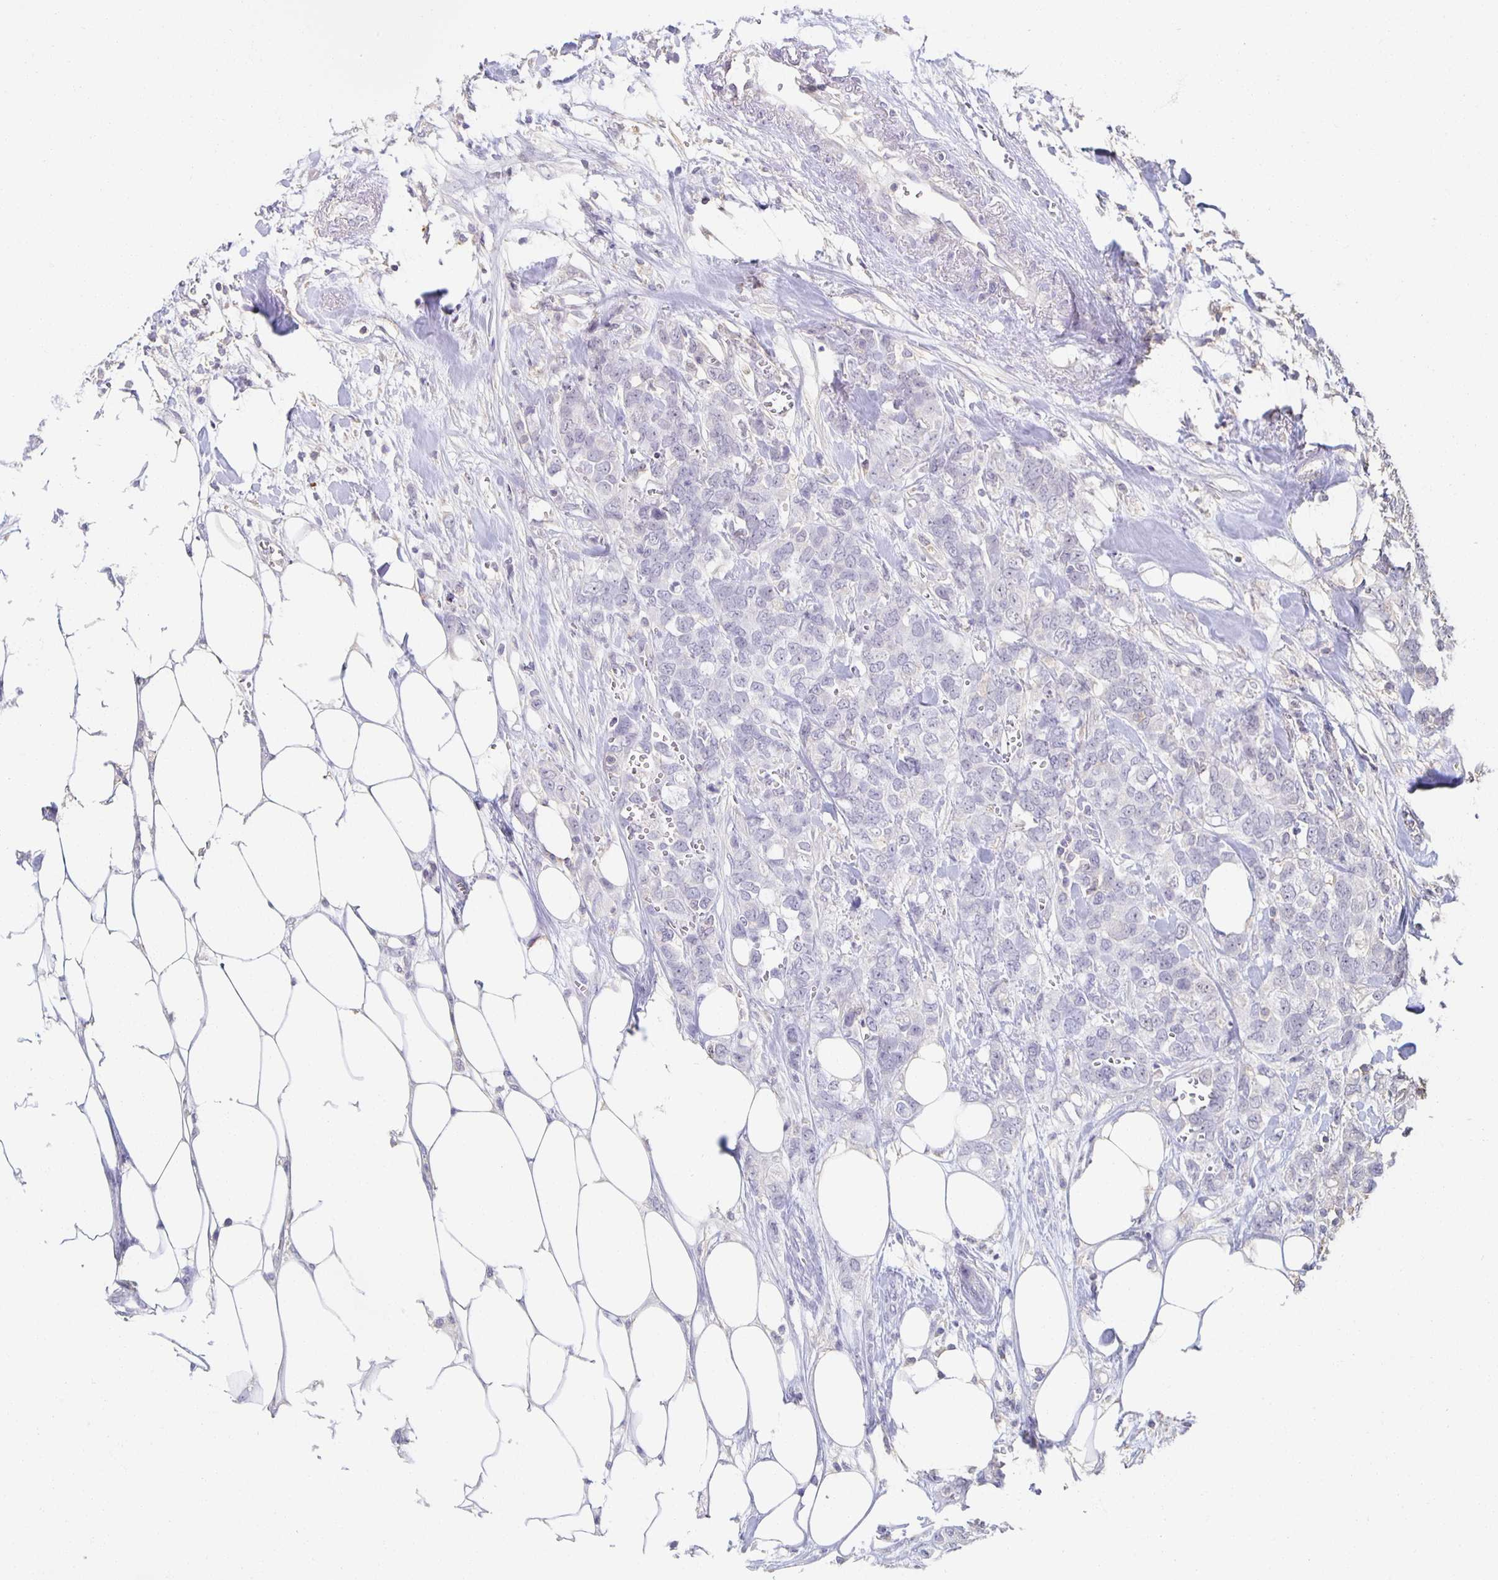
{"staining": {"intensity": "negative", "quantity": "none", "location": "none"}, "tissue": "breast cancer", "cell_type": "Tumor cells", "image_type": "cancer", "snomed": [{"axis": "morphology", "description": "Lobular carcinoma"}, {"axis": "topography", "description": "Breast"}], "caption": "Breast lobular carcinoma was stained to show a protein in brown. There is no significant positivity in tumor cells.", "gene": "ZNF692", "patient": {"sex": "female", "age": 91}}